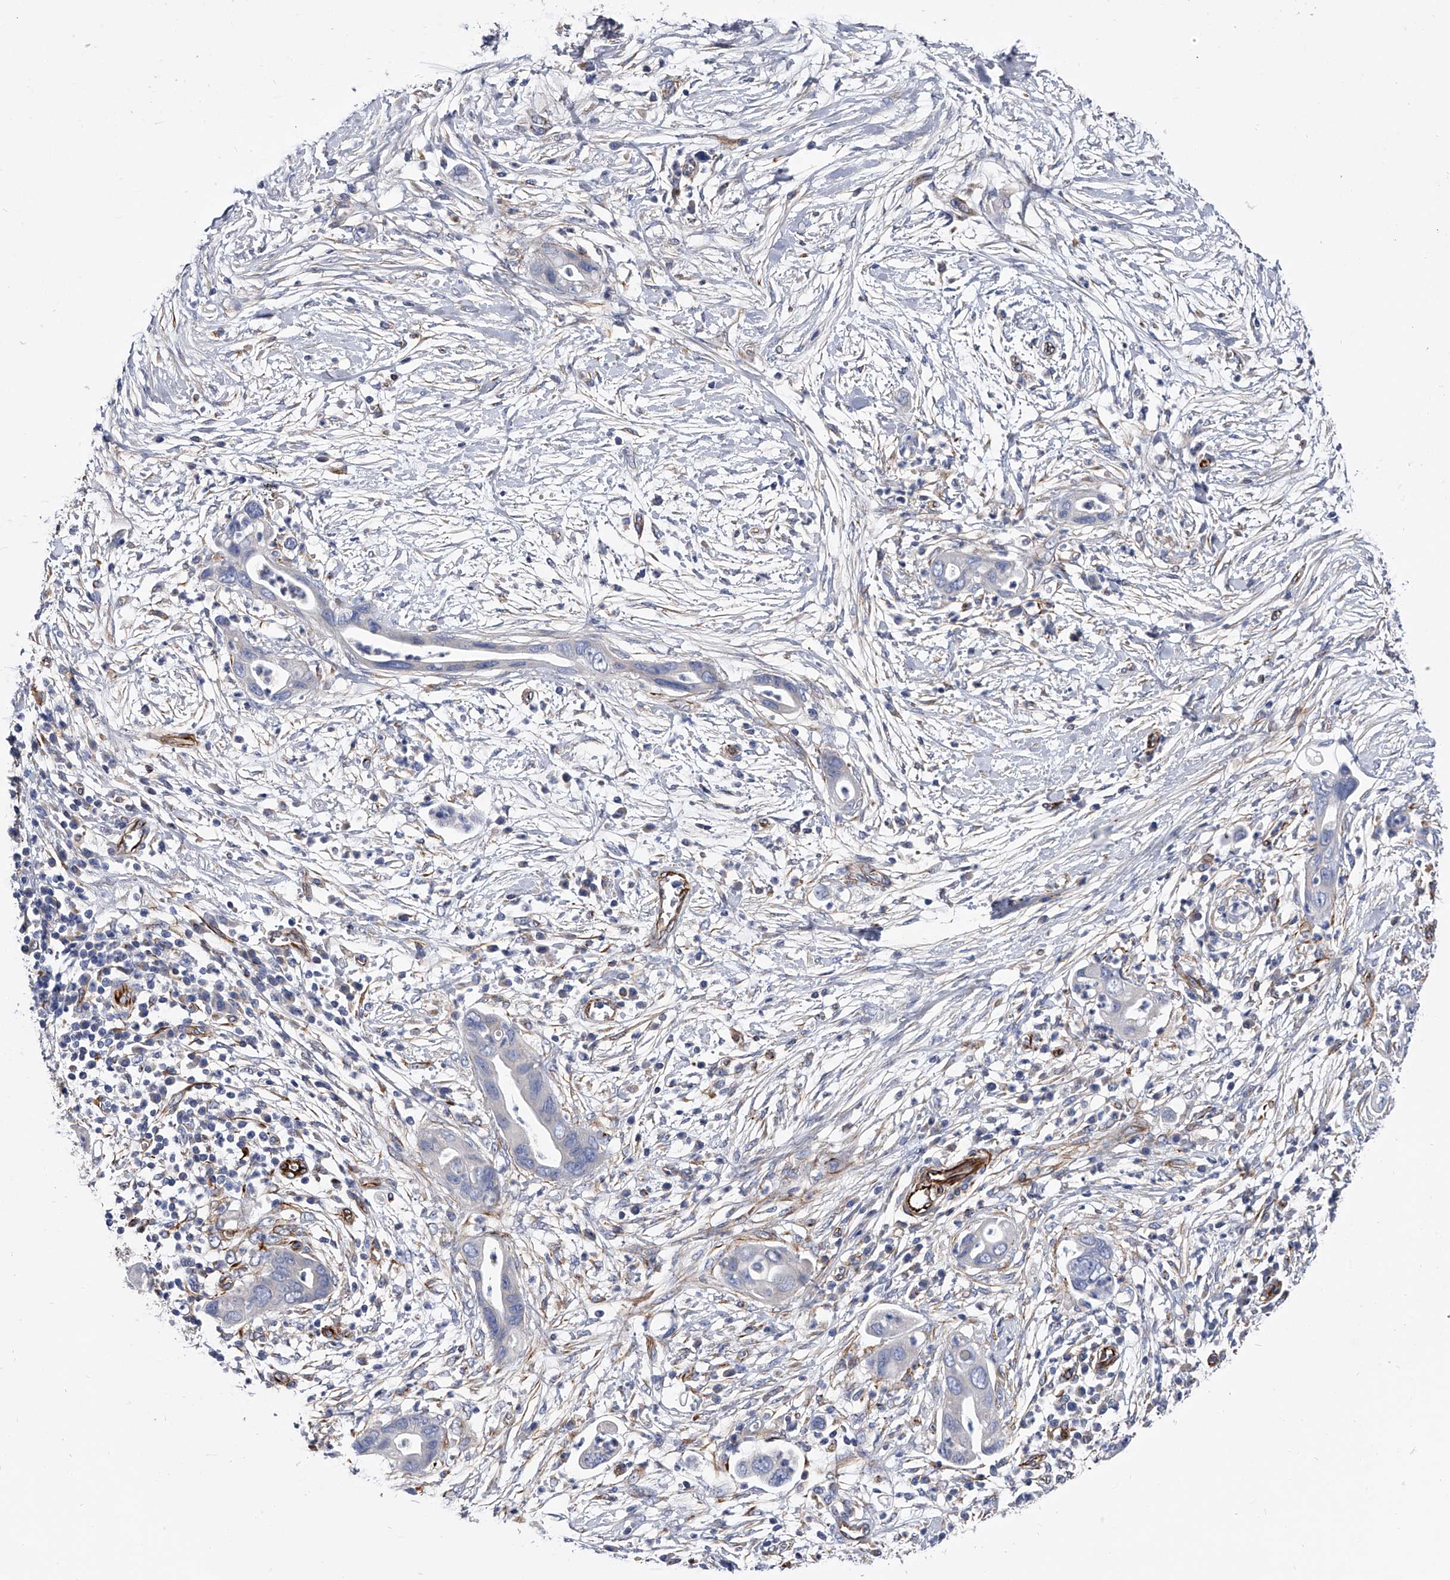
{"staining": {"intensity": "negative", "quantity": "none", "location": "none"}, "tissue": "pancreatic cancer", "cell_type": "Tumor cells", "image_type": "cancer", "snomed": [{"axis": "morphology", "description": "Adenocarcinoma, NOS"}, {"axis": "topography", "description": "Pancreas"}], "caption": "DAB (3,3'-diaminobenzidine) immunohistochemical staining of human pancreatic adenocarcinoma demonstrates no significant positivity in tumor cells.", "gene": "EFCAB7", "patient": {"sex": "male", "age": 75}}